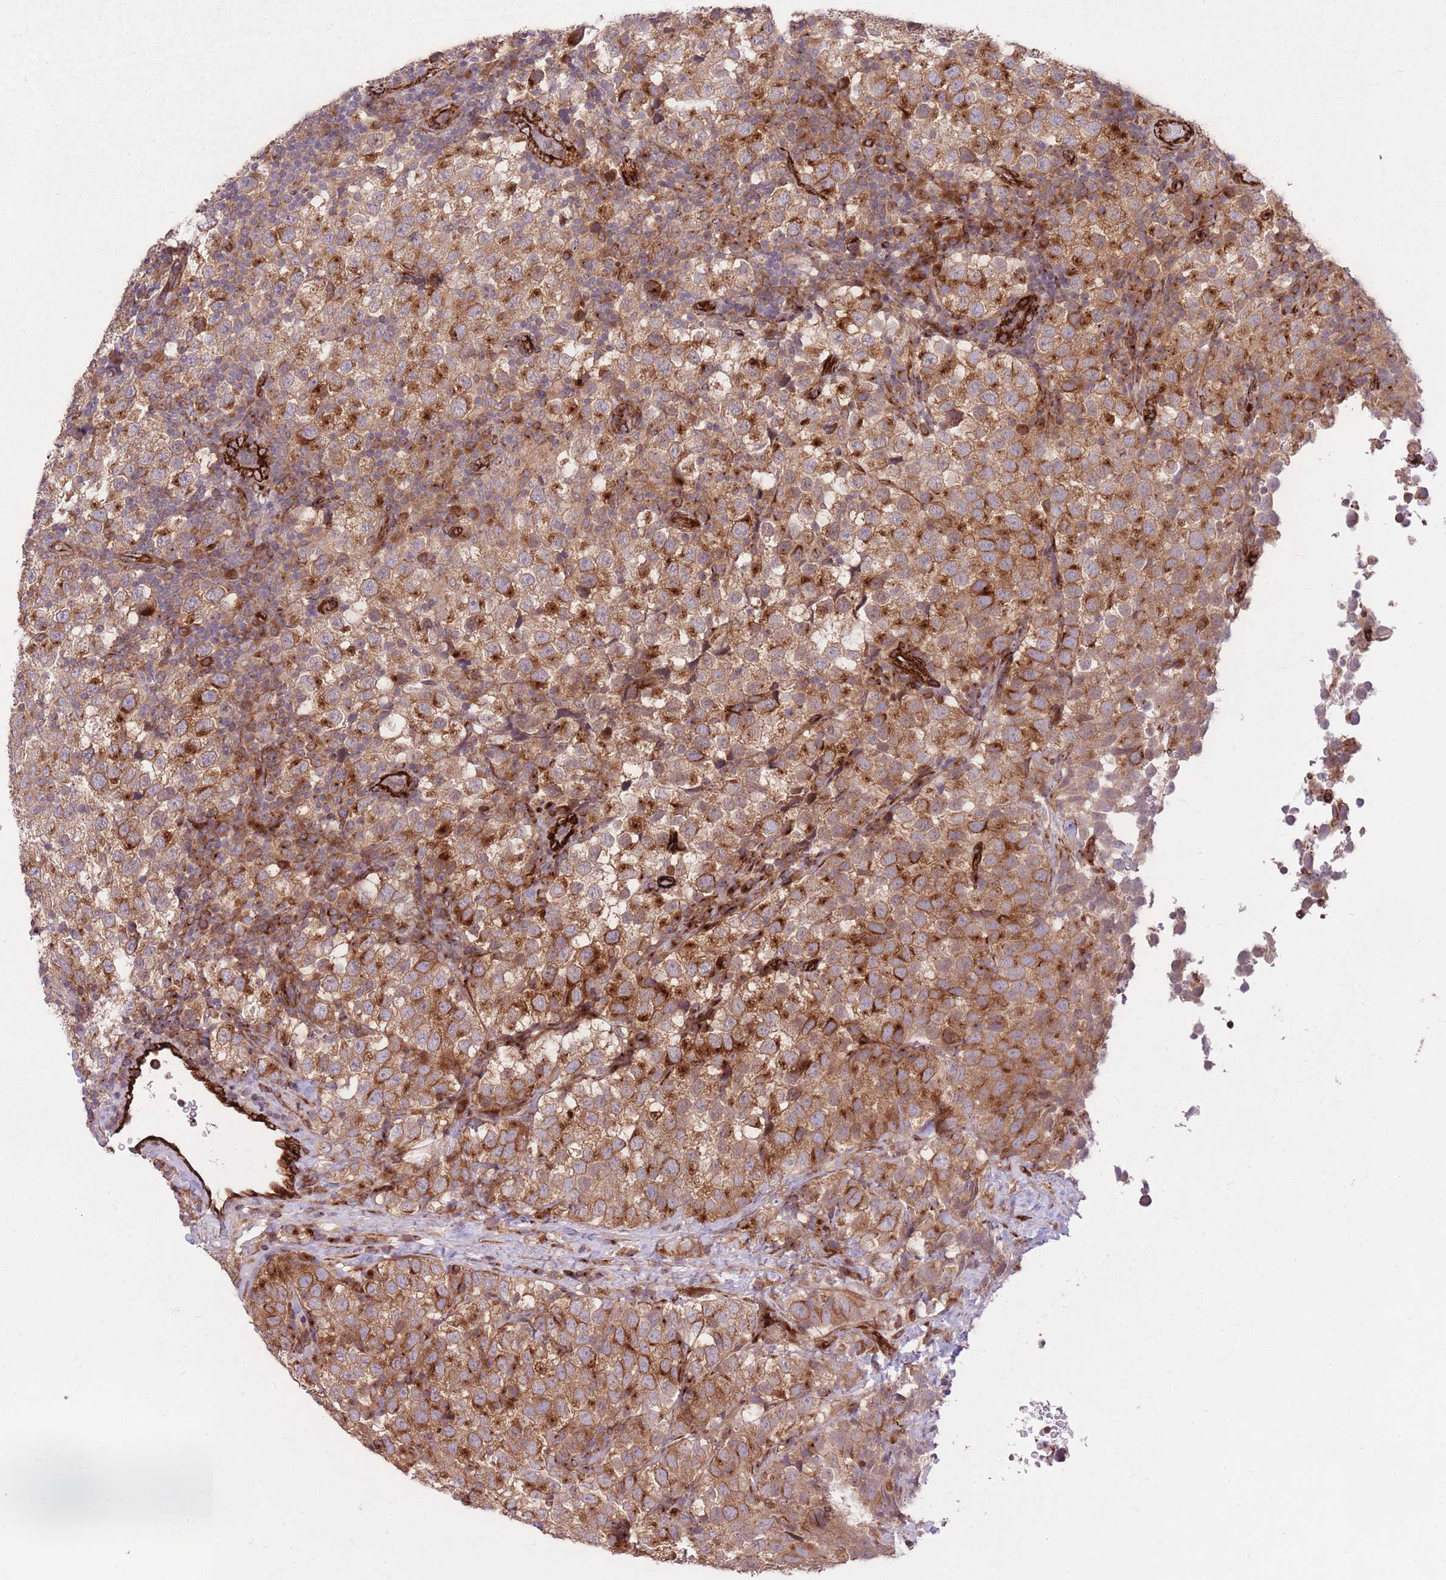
{"staining": {"intensity": "moderate", "quantity": ">75%", "location": "cytoplasmic/membranous"}, "tissue": "testis cancer", "cell_type": "Tumor cells", "image_type": "cancer", "snomed": [{"axis": "morphology", "description": "Seminoma, NOS"}, {"axis": "topography", "description": "Testis"}], "caption": "The photomicrograph reveals a brown stain indicating the presence of a protein in the cytoplasmic/membranous of tumor cells in testis cancer. (DAB IHC, brown staining for protein, blue staining for nuclei).", "gene": "CISH", "patient": {"sex": "male", "age": 34}}